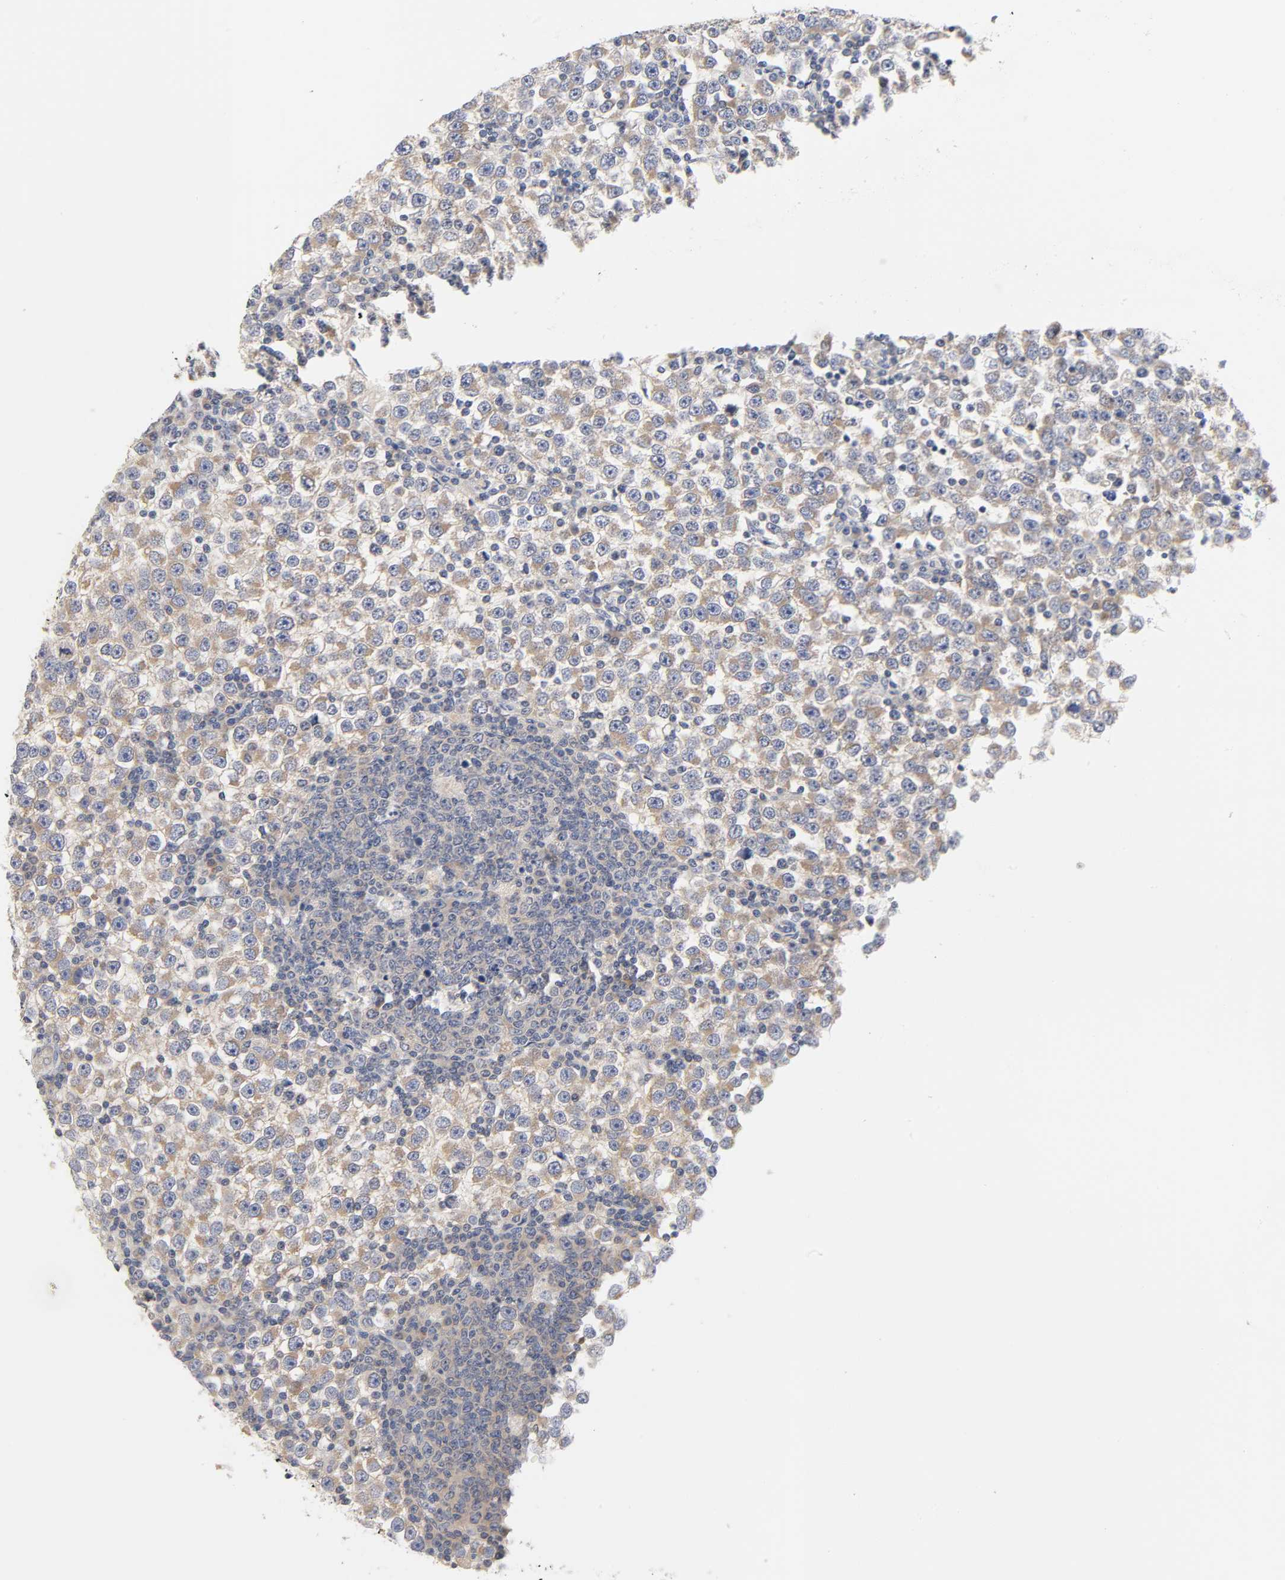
{"staining": {"intensity": "weak", "quantity": ">75%", "location": "cytoplasmic/membranous"}, "tissue": "testis cancer", "cell_type": "Tumor cells", "image_type": "cancer", "snomed": [{"axis": "morphology", "description": "Seminoma, NOS"}, {"axis": "topography", "description": "Testis"}], "caption": "Seminoma (testis) tissue displays weak cytoplasmic/membranous expression in approximately >75% of tumor cells, visualized by immunohistochemistry.", "gene": "C17orf75", "patient": {"sex": "male", "age": 65}}